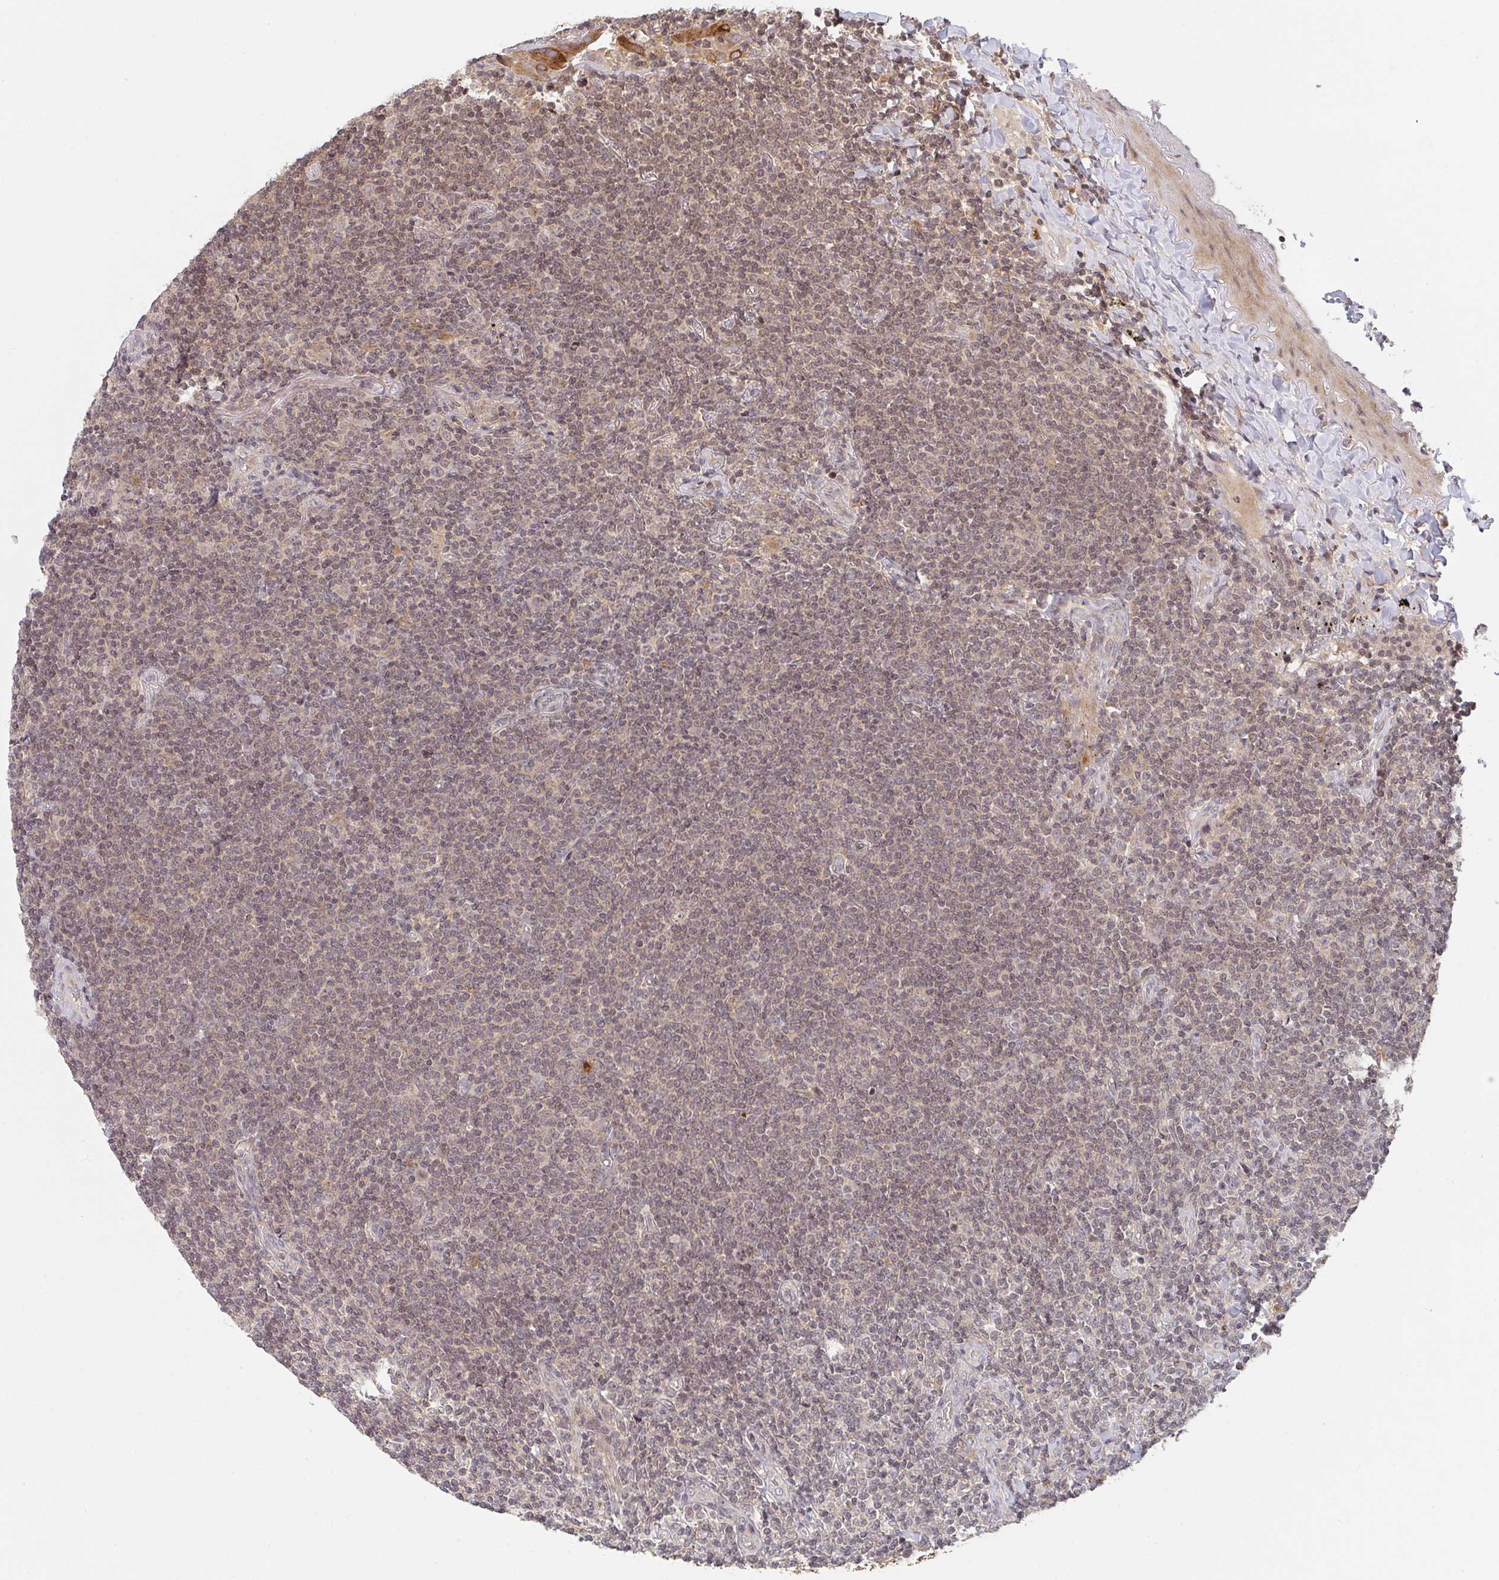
{"staining": {"intensity": "weak", "quantity": "25%-75%", "location": "nuclear"}, "tissue": "lymphoma", "cell_type": "Tumor cells", "image_type": "cancer", "snomed": [{"axis": "morphology", "description": "Malignant lymphoma, non-Hodgkin's type, Low grade"}, {"axis": "topography", "description": "Lung"}], "caption": "Immunohistochemical staining of human lymphoma shows low levels of weak nuclear protein staining in approximately 25%-75% of tumor cells.", "gene": "DCST1", "patient": {"sex": "female", "age": 71}}